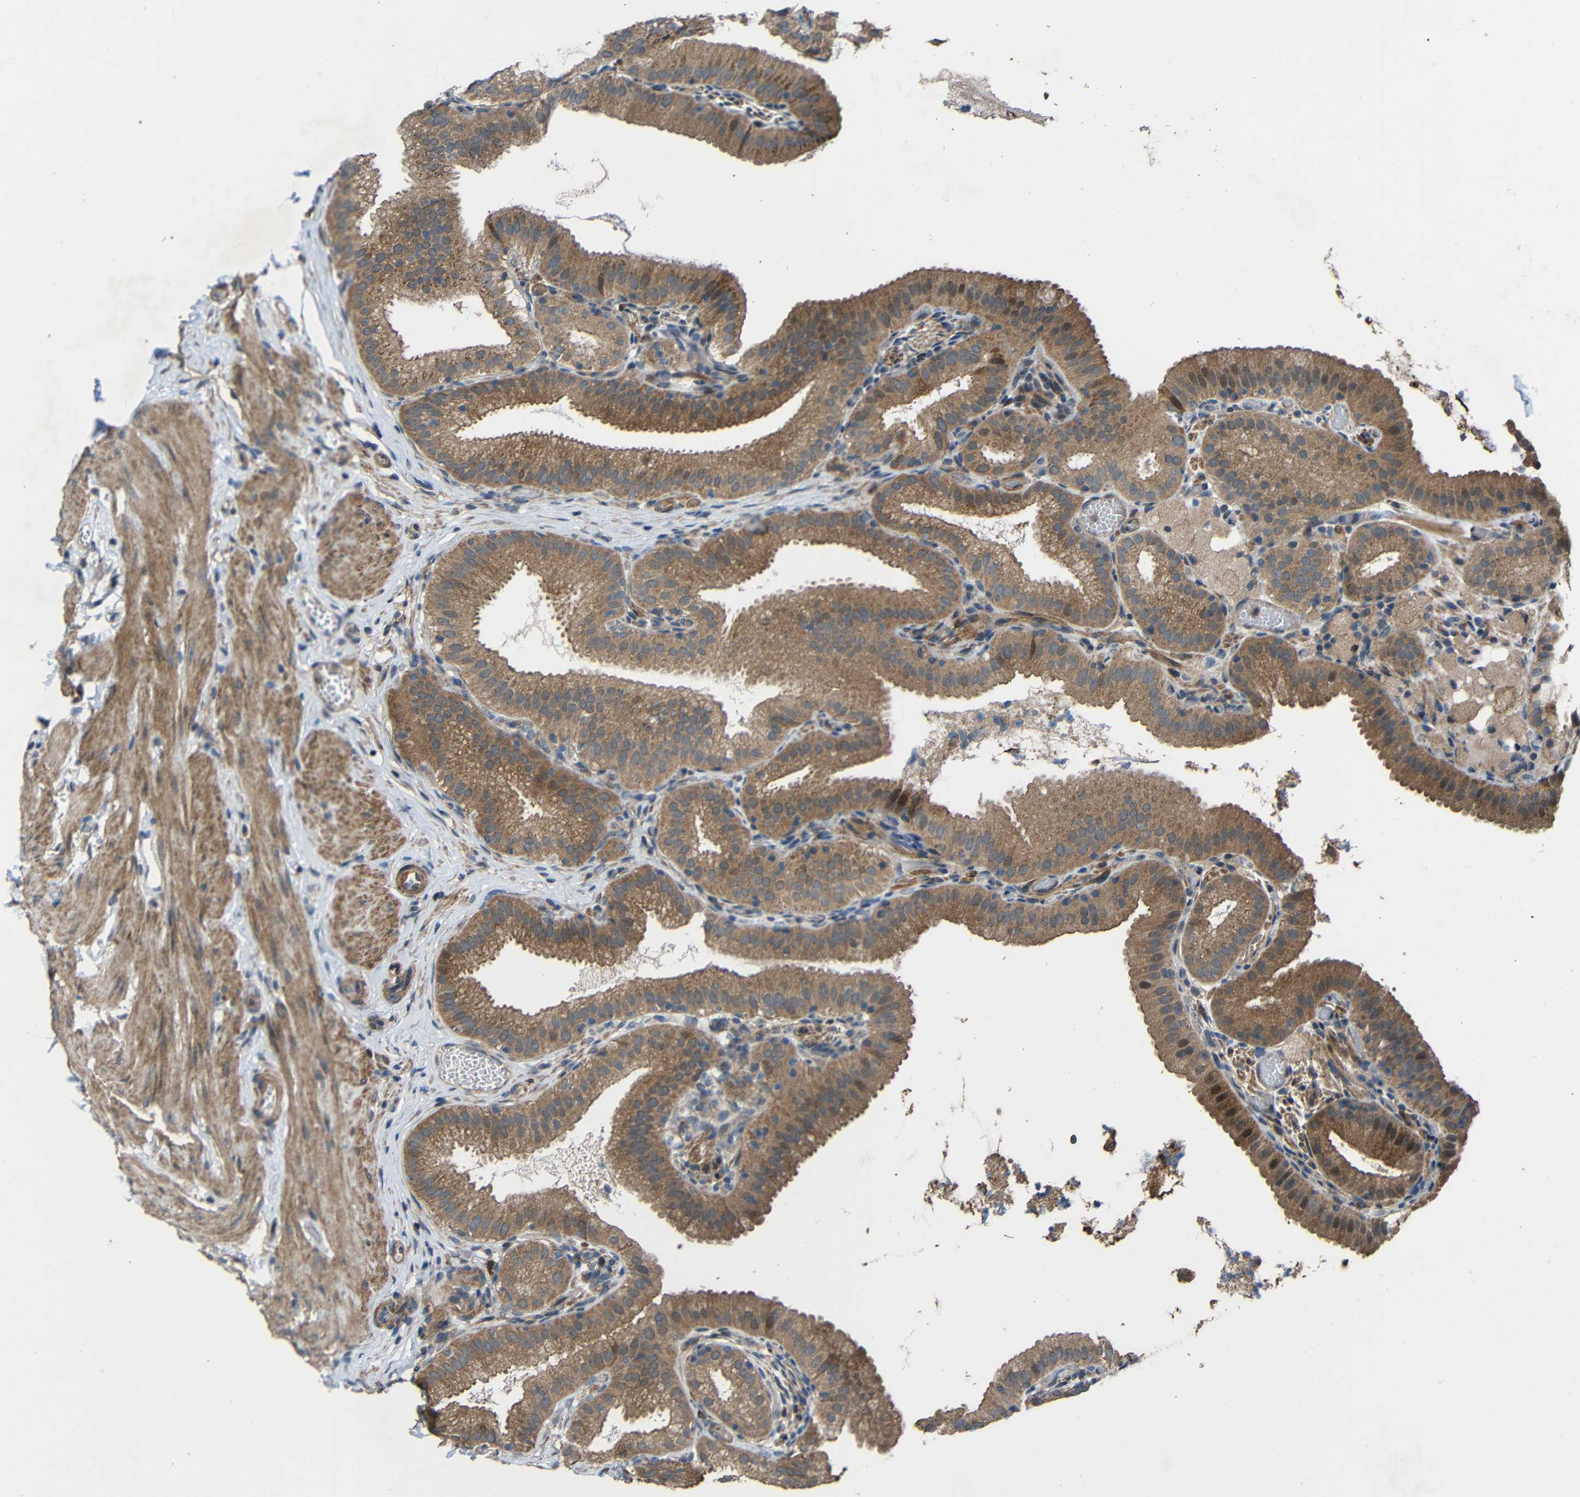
{"staining": {"intensity": "moderate", "quantity": ">75%", "location": "cytoplasmic/membranous"}, "tissue": "gallbladder", "cell_type": "Glandular cells", "image_type": "normal", "snomed": [{"axis": "morphology", "description": "Normal tissue, NOS"}, {"axis": "topography", "description": "Gallbladder"}], "caption": "Gallbladder stained for a protein displays moderate cytoplasmic/membranous positivity in glandular cells. The staining is performed using DAB (3,3'-diaminobenzidine) brown chromogen to label protein expression. The nuclei are counter-stained blue using hematoxylin.", "gene": "CHST9", "patient": {"sex": "male", "age": 54}}